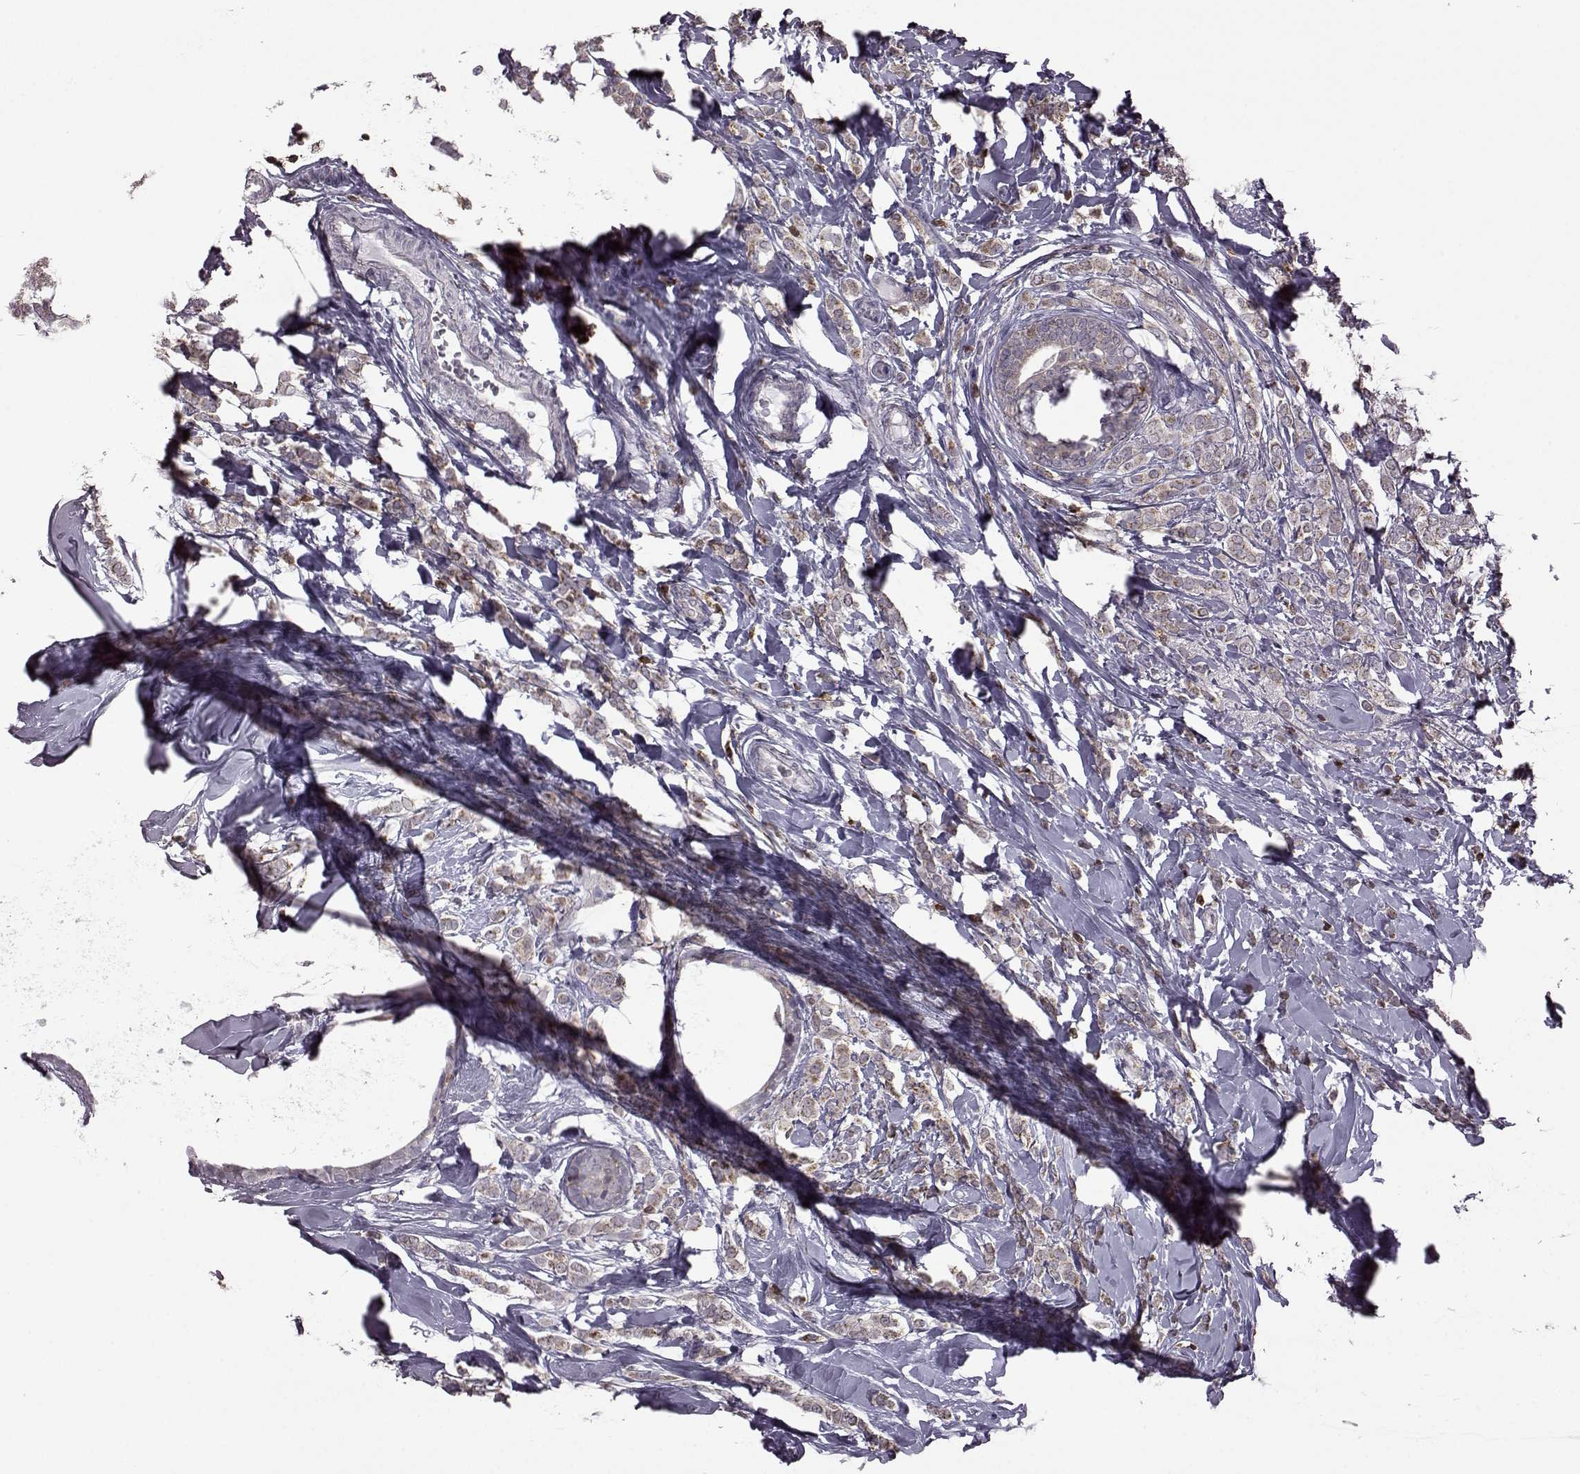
{"staining": {"intensity": "weak", "quantity": "25%-75%", "location": "cytoplasmic/membranous"}, "tissue": "breast cancer", "cell_type": "Tumor cells", "image_type": "cancer", "snomed": [{"axis": "morphology", "description": "Lobular carcinoma"}, {"axis": "topography", "description": "Breast"}], "caption": "A micrograph of human breast lobular carcinoma stained for a protein displays weak cytoplasmic/membranous brown staining in tumor cells.", "gene": "DOK2", "patient": {"sex": "female", "age": 49}}